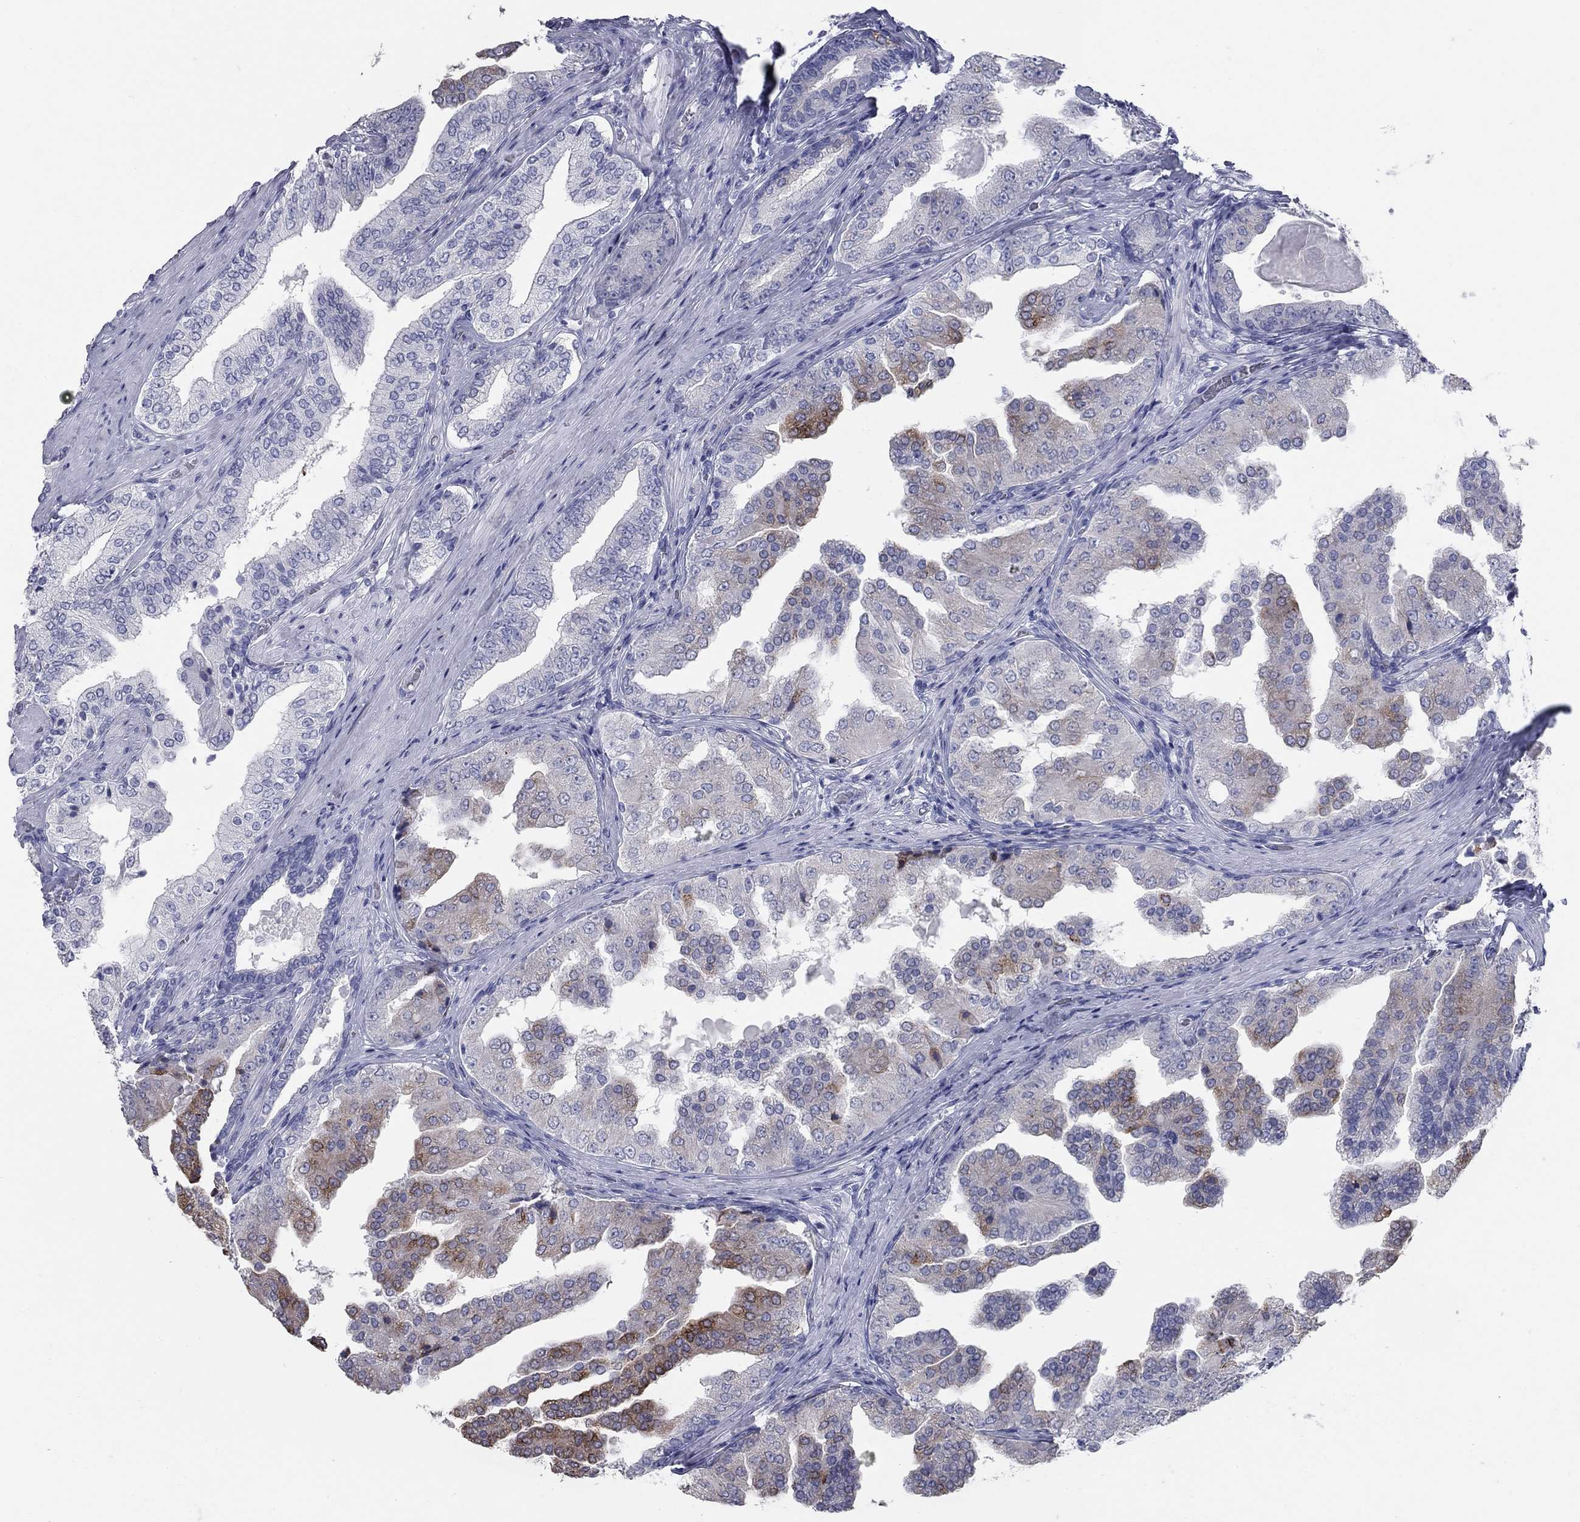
{"staining": {"intensity": "strong", "quantity": "<25%", "location": "cytoplasmic/membranous"}, "tissue": "prostate cancer", "cell_type": "Tumor cells", "image_type": "cancer", "snomed": [{"axis": "morphology", "description": "Adenocarcinoma, Low grade"}, {"axis": "topography", "description": "Prostate and seminal vesicle, NOS"}], "caption": "Human prostate adenocarcinoma (low-grade) stained with a brown dye reveals strong cytoplasmic/membranous positive positivity in approximately <25% of tumor cells.", "gene": "TAC1", "patient": {"sex": "male", "age": 61}}